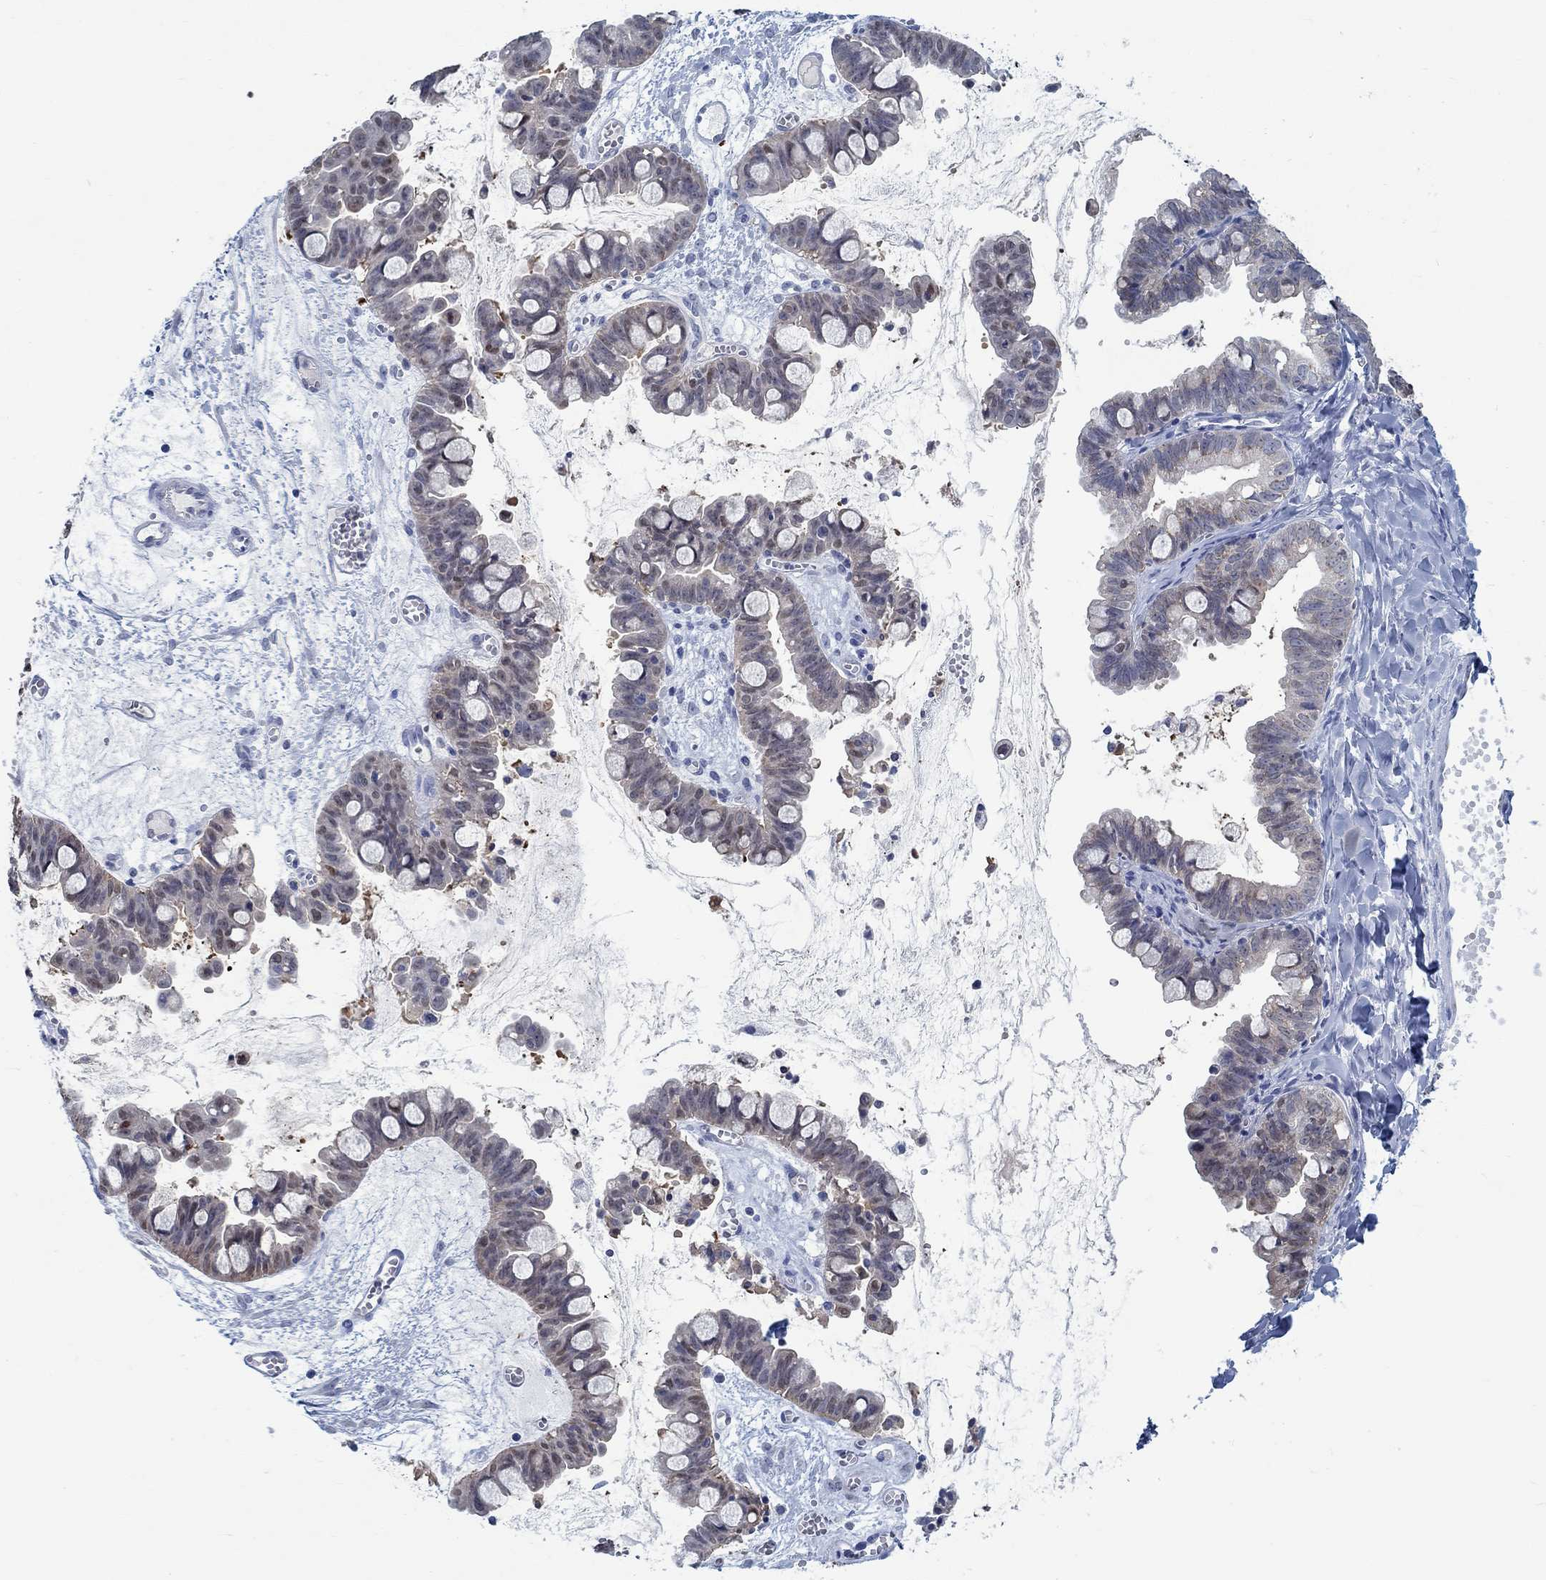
{"staining": {"intensity": "negative", "quantity": "none", "location": "none"}, "tissue": "ovarian cancer", "cell_type": "Tumor cells", "image_type": "cancer", "snomed": [{"axis": "morphology", "description": "Cystadenocarcinoma, mucinous, NOS"}, {"axis": "topography", "description": "Ovary"}], "caption": "Immunohistochemistry (IHC) micrograph of human ovarian mucinous cystadenocarcinoma stained for a protein (brown), which displays no positivity in tumor cells.", "gene": "TEKT4", "patient": {"sex": "female", "age": 63}}